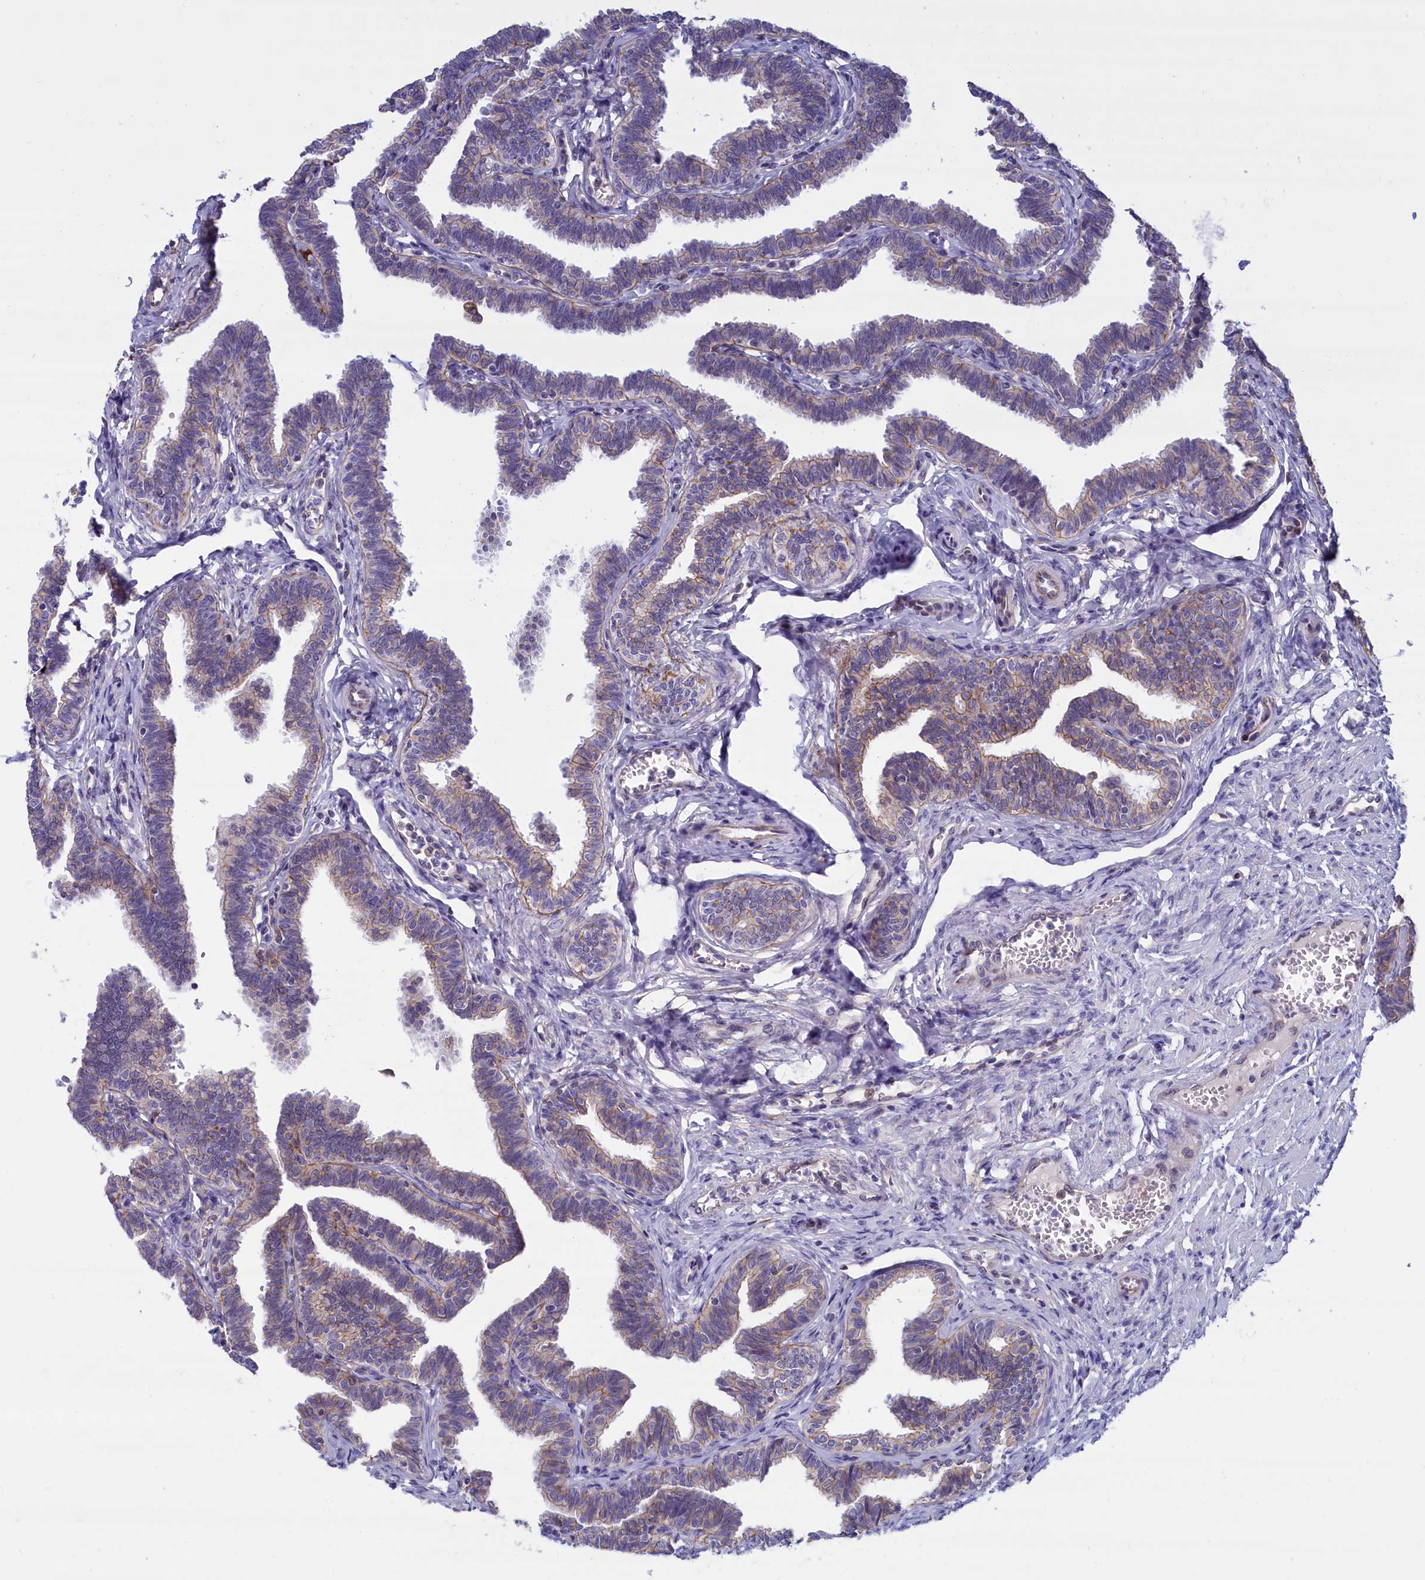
{"staining": {"intensity": "weak", "quantity": "25%-75%", "location": "cytoplasmic/membranous"}, "tissue": "fallopian tube", "cell_type": "Glandular cells", "image_type": "normal", "snomed": [{"axis": "morphology", "description": "Normal tissue, NOS"}, {"axis": "topography", "description": "Fallopian tube"}, {"axis": "topography", "description": "Ovary"}], "caption": "IHC micrograph of unremarkable fallopian tube: fallopian tube stained using immunohistochemistry (IHC) displays low levels of weak protein expression localized specifically in the cytoplasmic/membranous of glandular cells, appearing as a cytoplasmic/membranous brown color.", "gene": "ABCC12", "patient": {"sex": "female", "age": 23}}